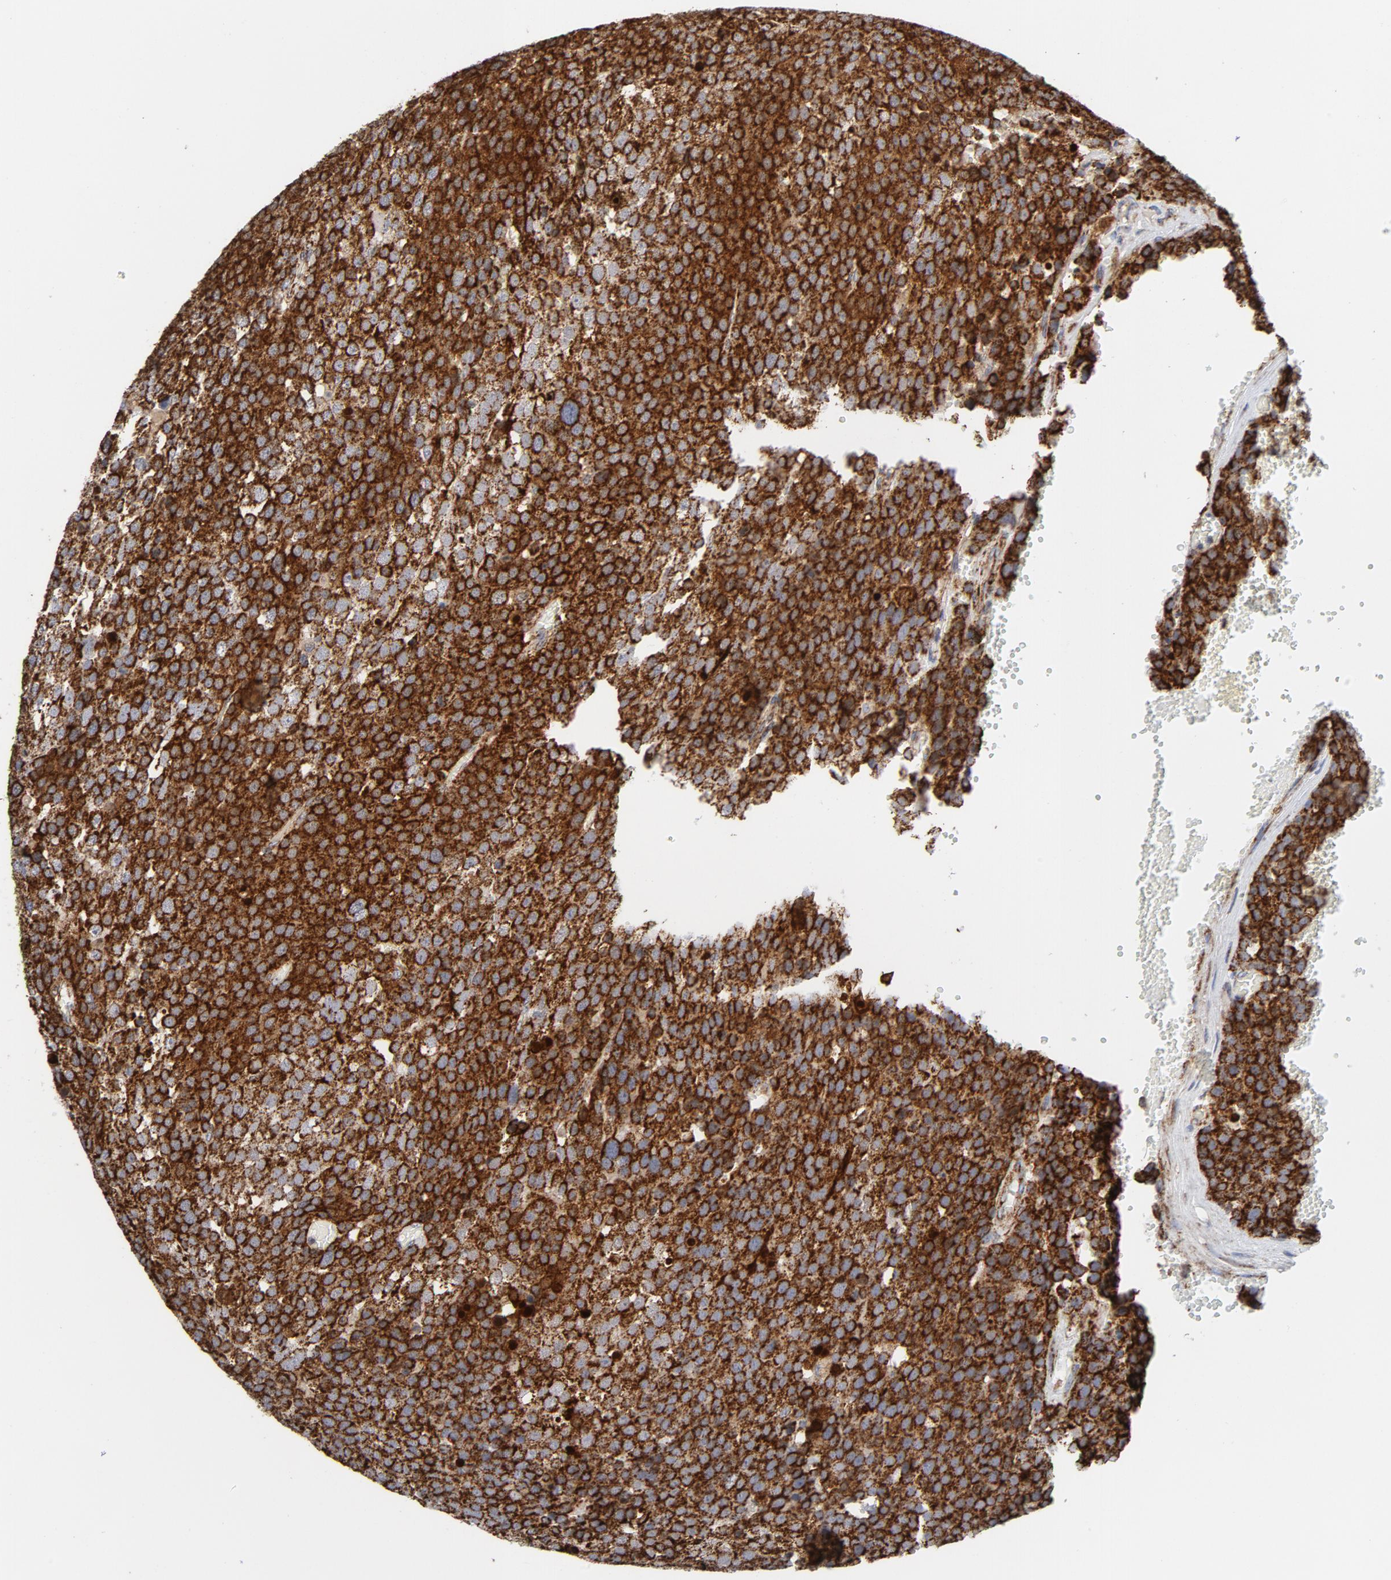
{"staining": {"intensity": "strong", "quantity": ">75%", "location": "cytoplasmic/membranous"}, "tissue": "testis cancer", "cell_type": "Tumor cells", "image_type": "cancer", "snomed": [{"axis": "morphology", "description": "Seminoma, NOS"}, {"axis": "topography", "description": "Testis"}], "caption": "There is high levels of strong cytoplasmic/membranous staining in tumor cells of testis cancer, as demonstrated by immunohistochemical staining (brown color).", "gene": "CYCS", "patient": {"sex": "male", "age": 71}}